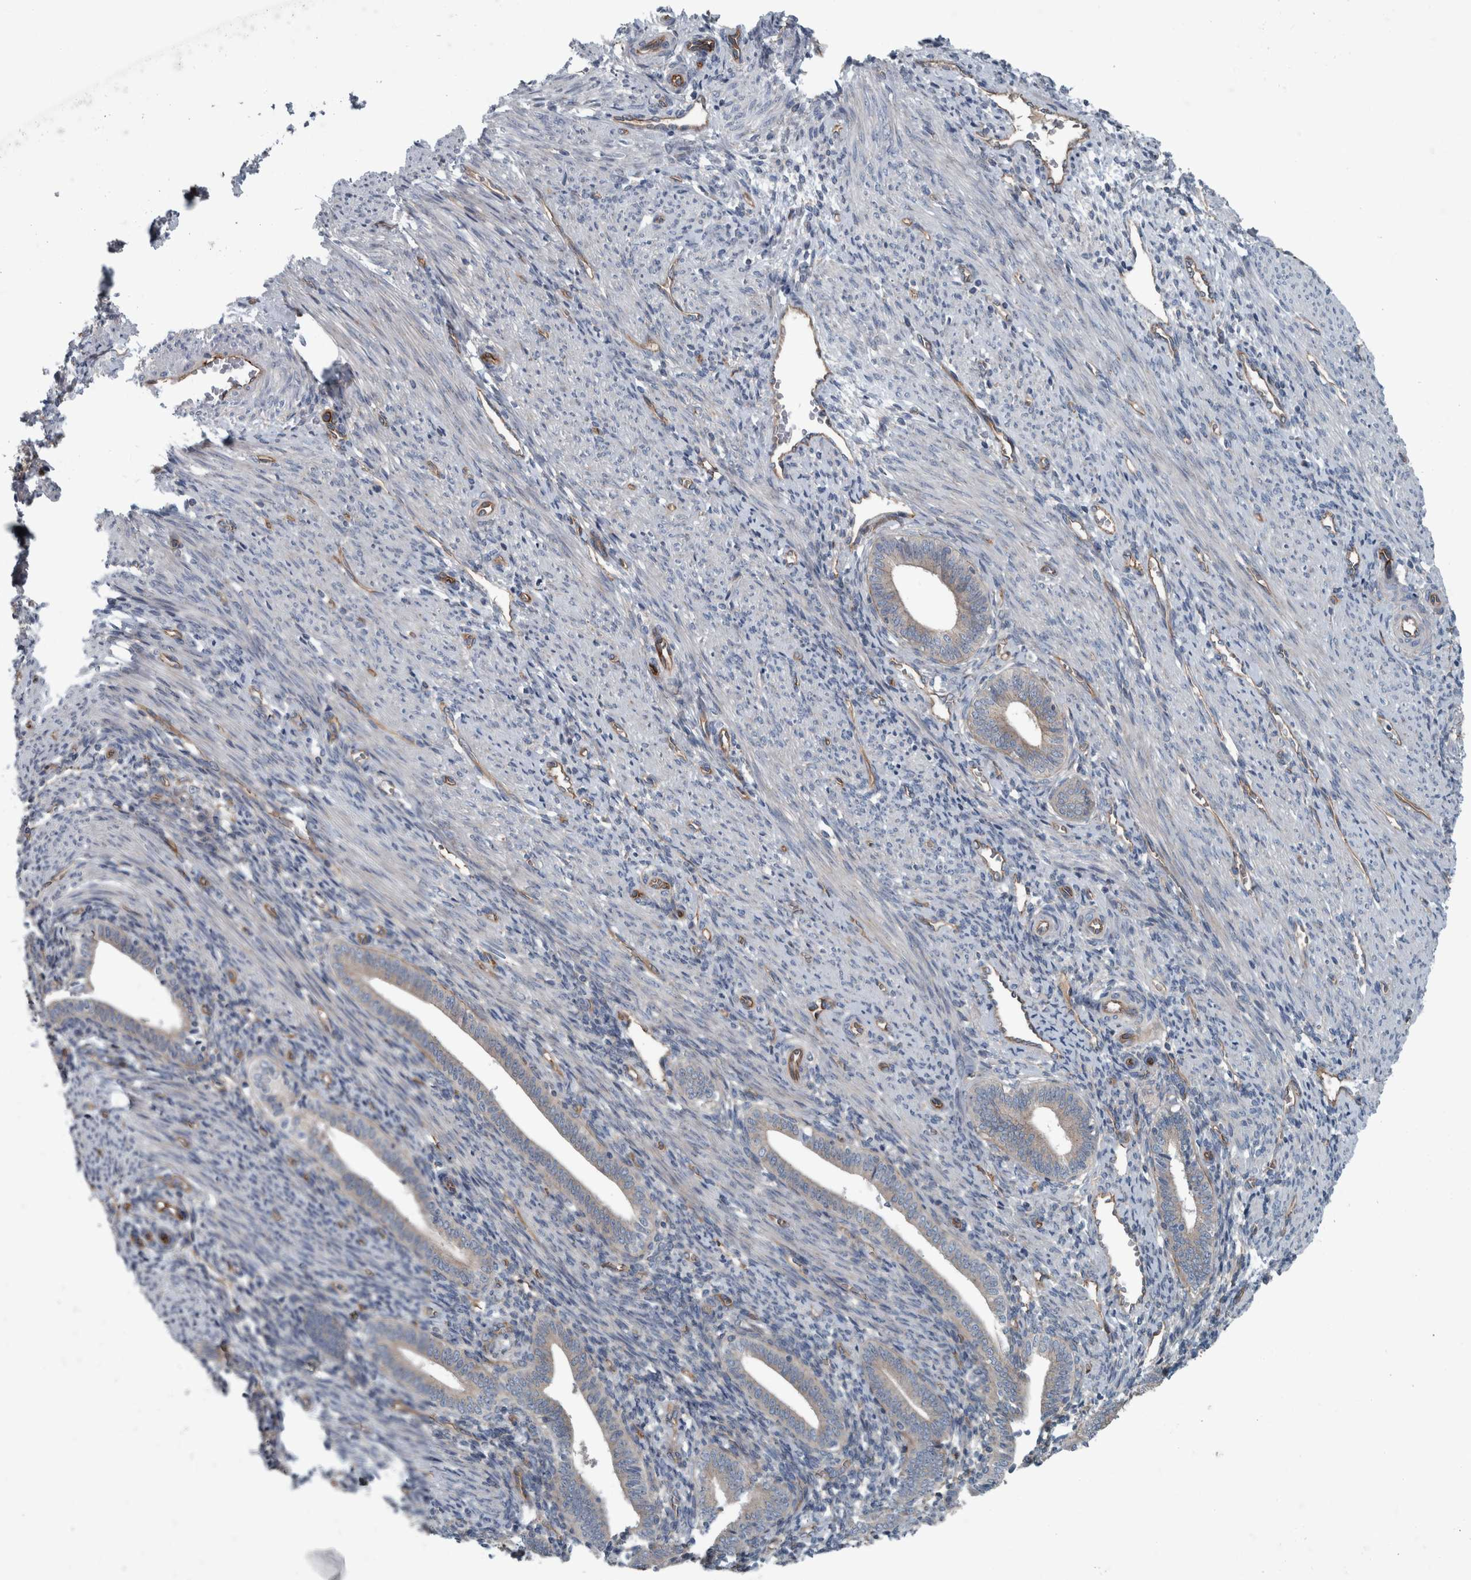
{"staining": {"intensity": "negative", "quantity": "none", "location": "none"}, "tissue": "endometrium", "cell_type": "Cells in endometrial stroma", "image_type": "normal", "snomed": [{"axis": "morphology", "description": "Normal tissue, NOS"}, {"axis": "topography", "description": "Uterus"}, {"axis": "topography", "description": "Endometrium"}], "caption": "IHC histopathology image of benign endometrium: endometrium stained with DAB (3,3'-diaminobenzidine) displays no significant protein staining in cells in endometrial stroma. (Immunohistochemistry, brightfield microscopy, high magnification).", "gene": "GLT8D2", "patient": {"sex": "female", "age": 33}}